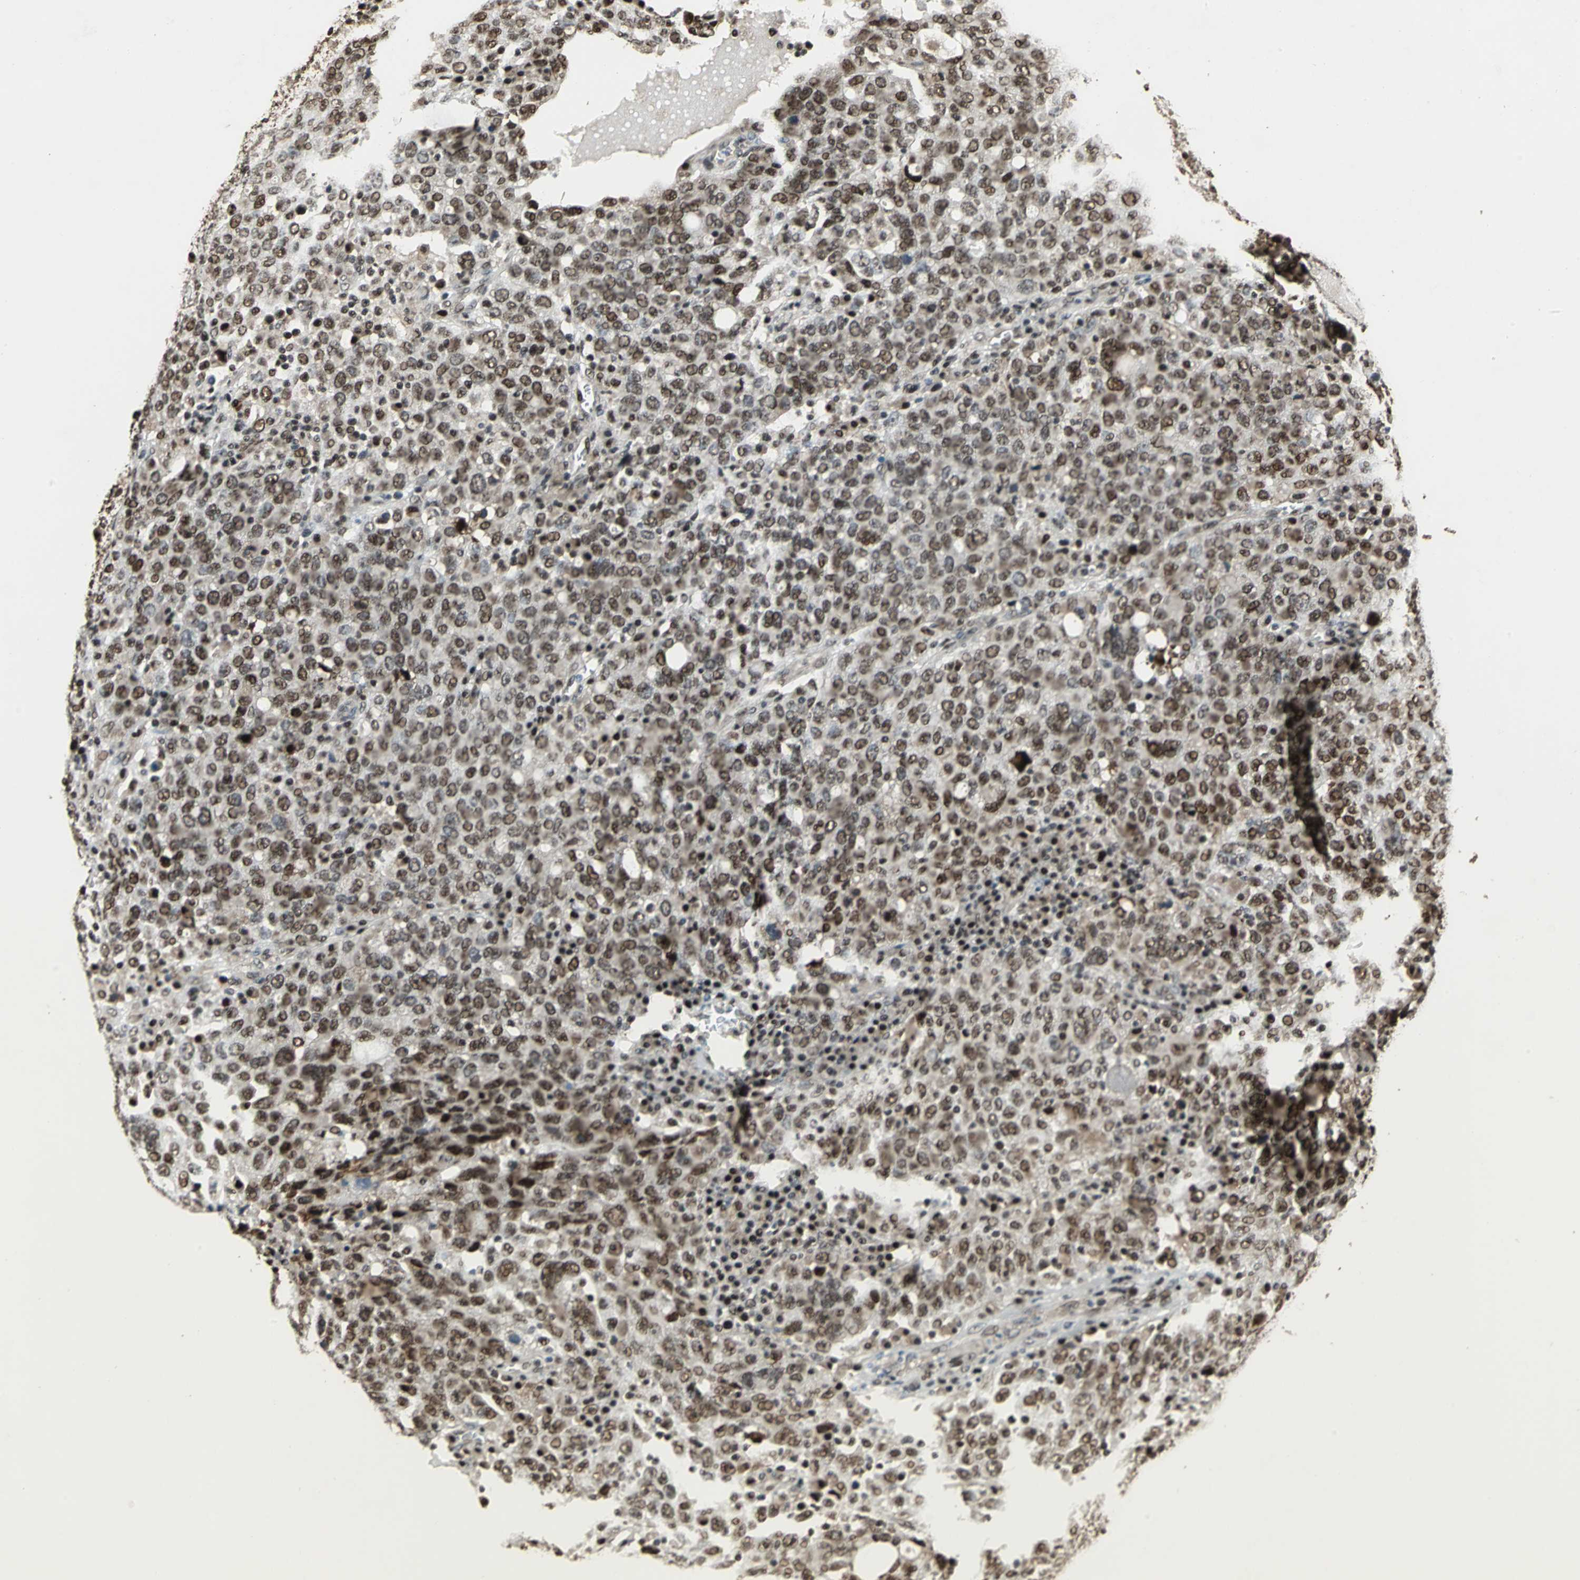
{"staining": {"intensity": "moderate", "quantity": ">75%", "location": "nuclear"}, "tissue": "ovarian cancer", "cell_type": "Tumor cells", "image_type": "cancer", "snomed": [{"axis": "morphology", "description": "Carcinoma, endometroid"}, {"axis": "topography", "description": "Ovary"}], "caption": "Ovarian cancer (endometroid carcinoma) stained for a protein shows moderate nuclear positivity in tumor cells.", "gene": "MIS18BP1", "patient": {"sex": "female", "age": 62}}